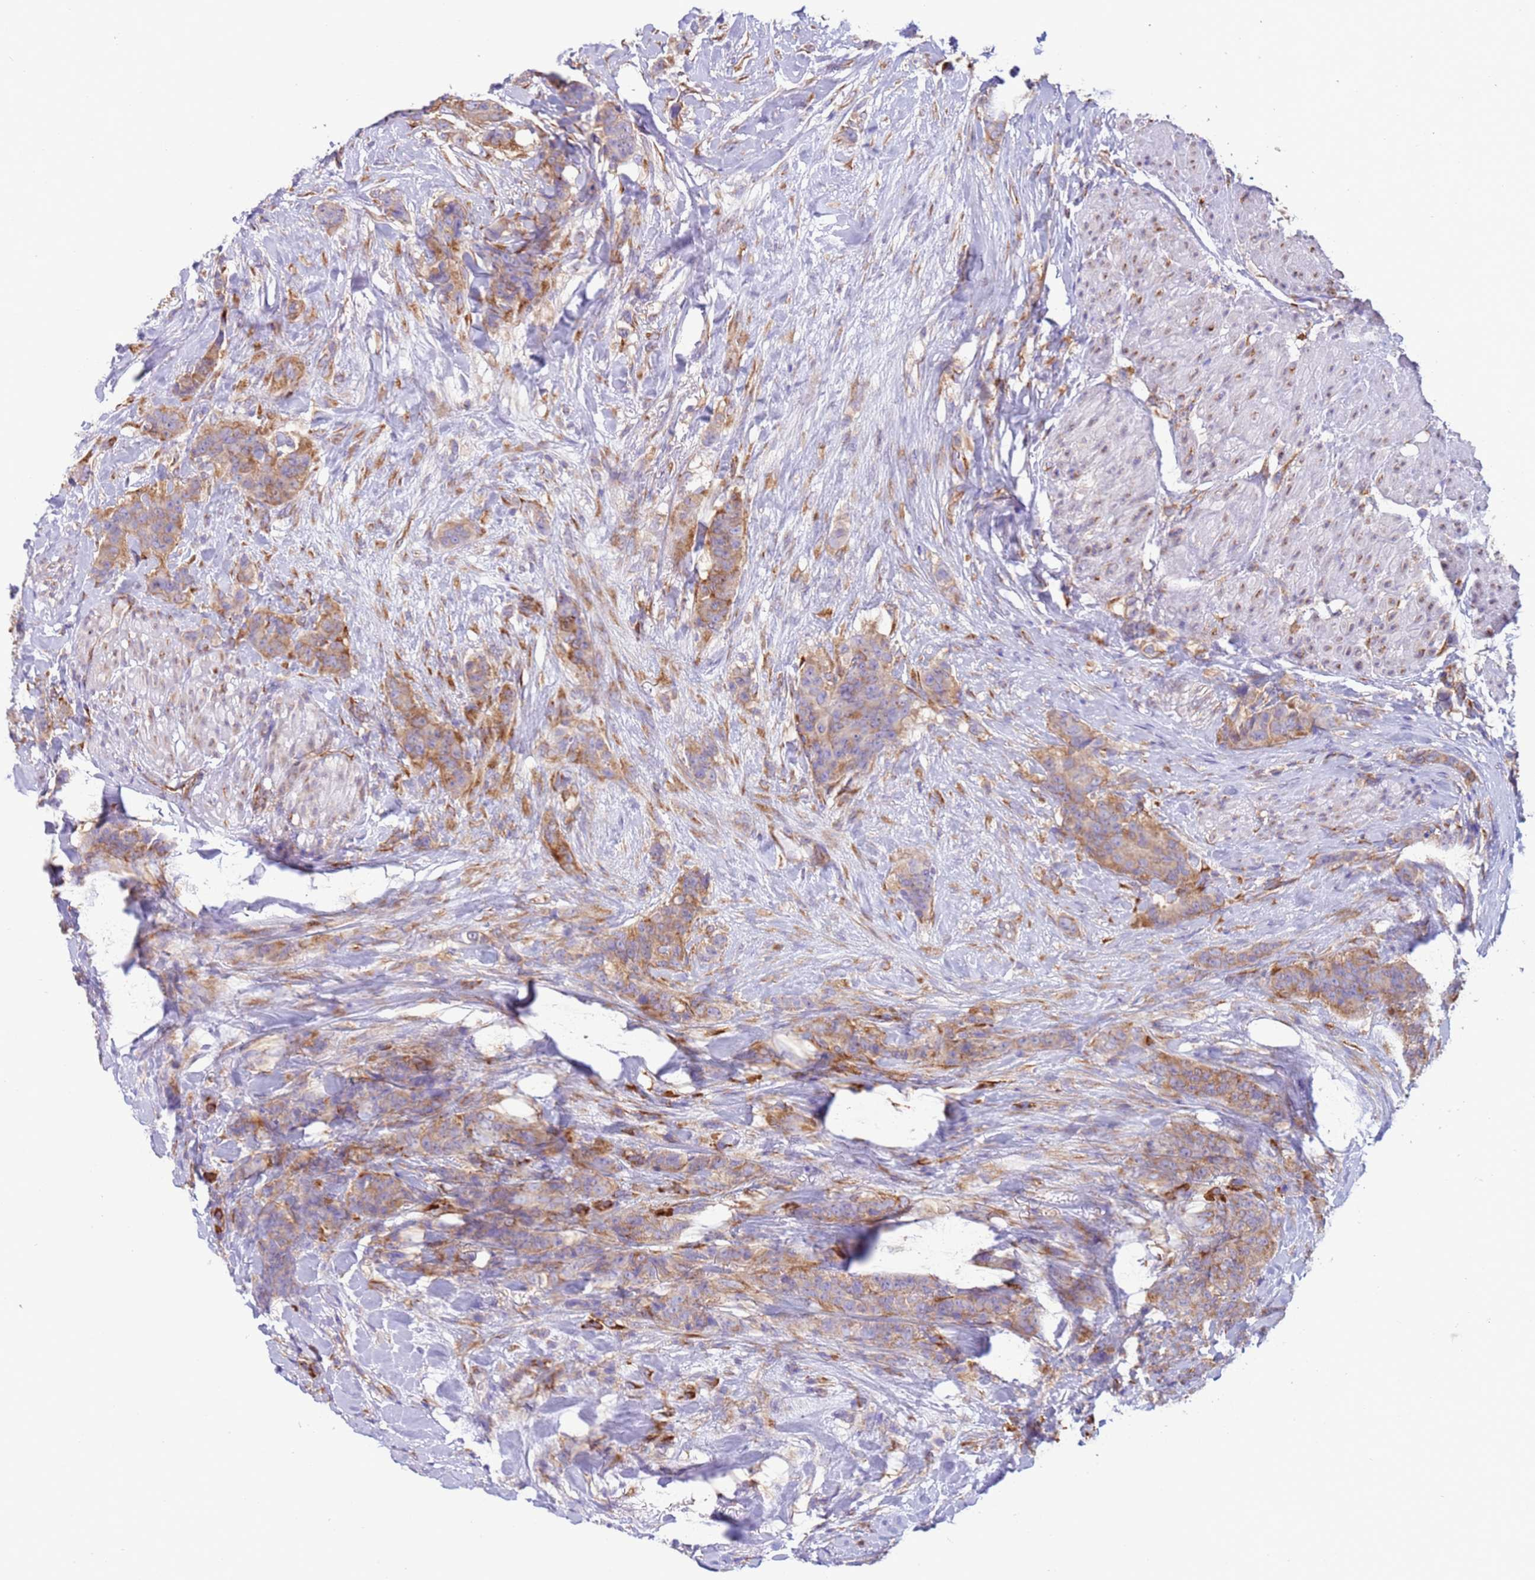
{"staining": {"intensity": "moderate", "quantity": ">75%", "location": "cytoplasmic/membranous"}, "tissue": "breast cancer", "cell_type": "Tumor cells", "image_type": "cancer", "snomed": [{"axis": "morphology", "description": "Duct carcinoma"}, {"axis": "topography", "description": "Breast"}], "caption": "Approximately >75% of tumor cells in human breast cancer display moderate cytoplasmic/membranous protein positivity as visualized by brown immunohistochemical staining.", "gene": "VARS1", "patient": {"sex": "female", "age": 40}}